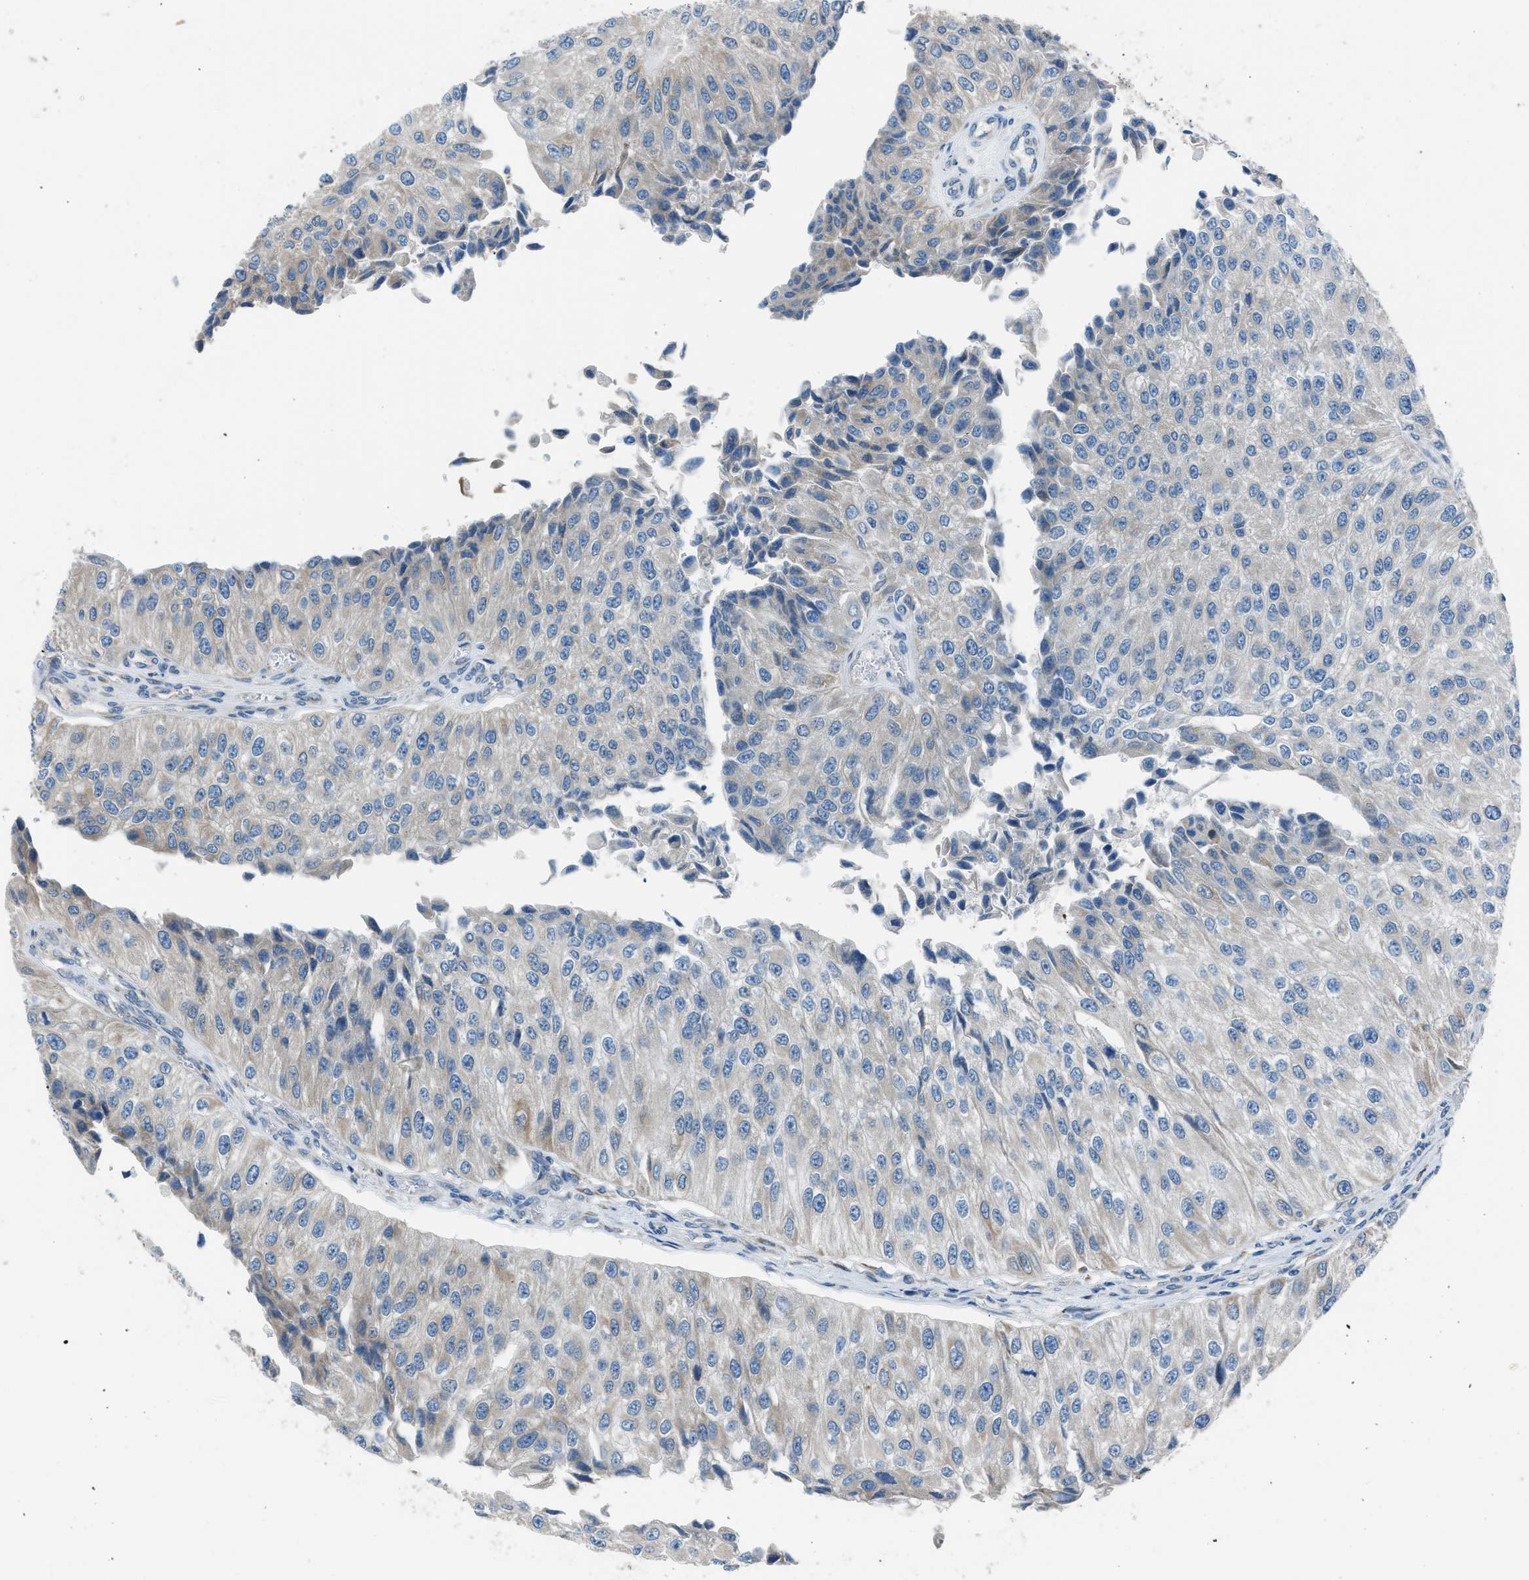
{"staining": {"intensity": "weak", "quantity": "25%-75%", "location": "cytoplasmic/membranous"}, "tissue": "urothelial cancer", "cell_type": "Tumor cells", "image_type": "cancer", "snomed": [{"axis": "morphology", "description": "Urothelial carcinoma, High grade"}, {"axis": "topography", "description": "Kidney"}, {"axis": "topography", "description": "Urinary bladder"}], "caption": "Immunohistochemistry (IHC) image of neoplastic tissue: human urothelial cancer stained using IHC reveals low levels of weak protein expression localized specifically in the cytoplasmic/membranous of tumor cells, appearing as a cytoplasmic/membranous brown color.", "gene": "RNF41", "patient": {"sex": "male", "age": 77}}